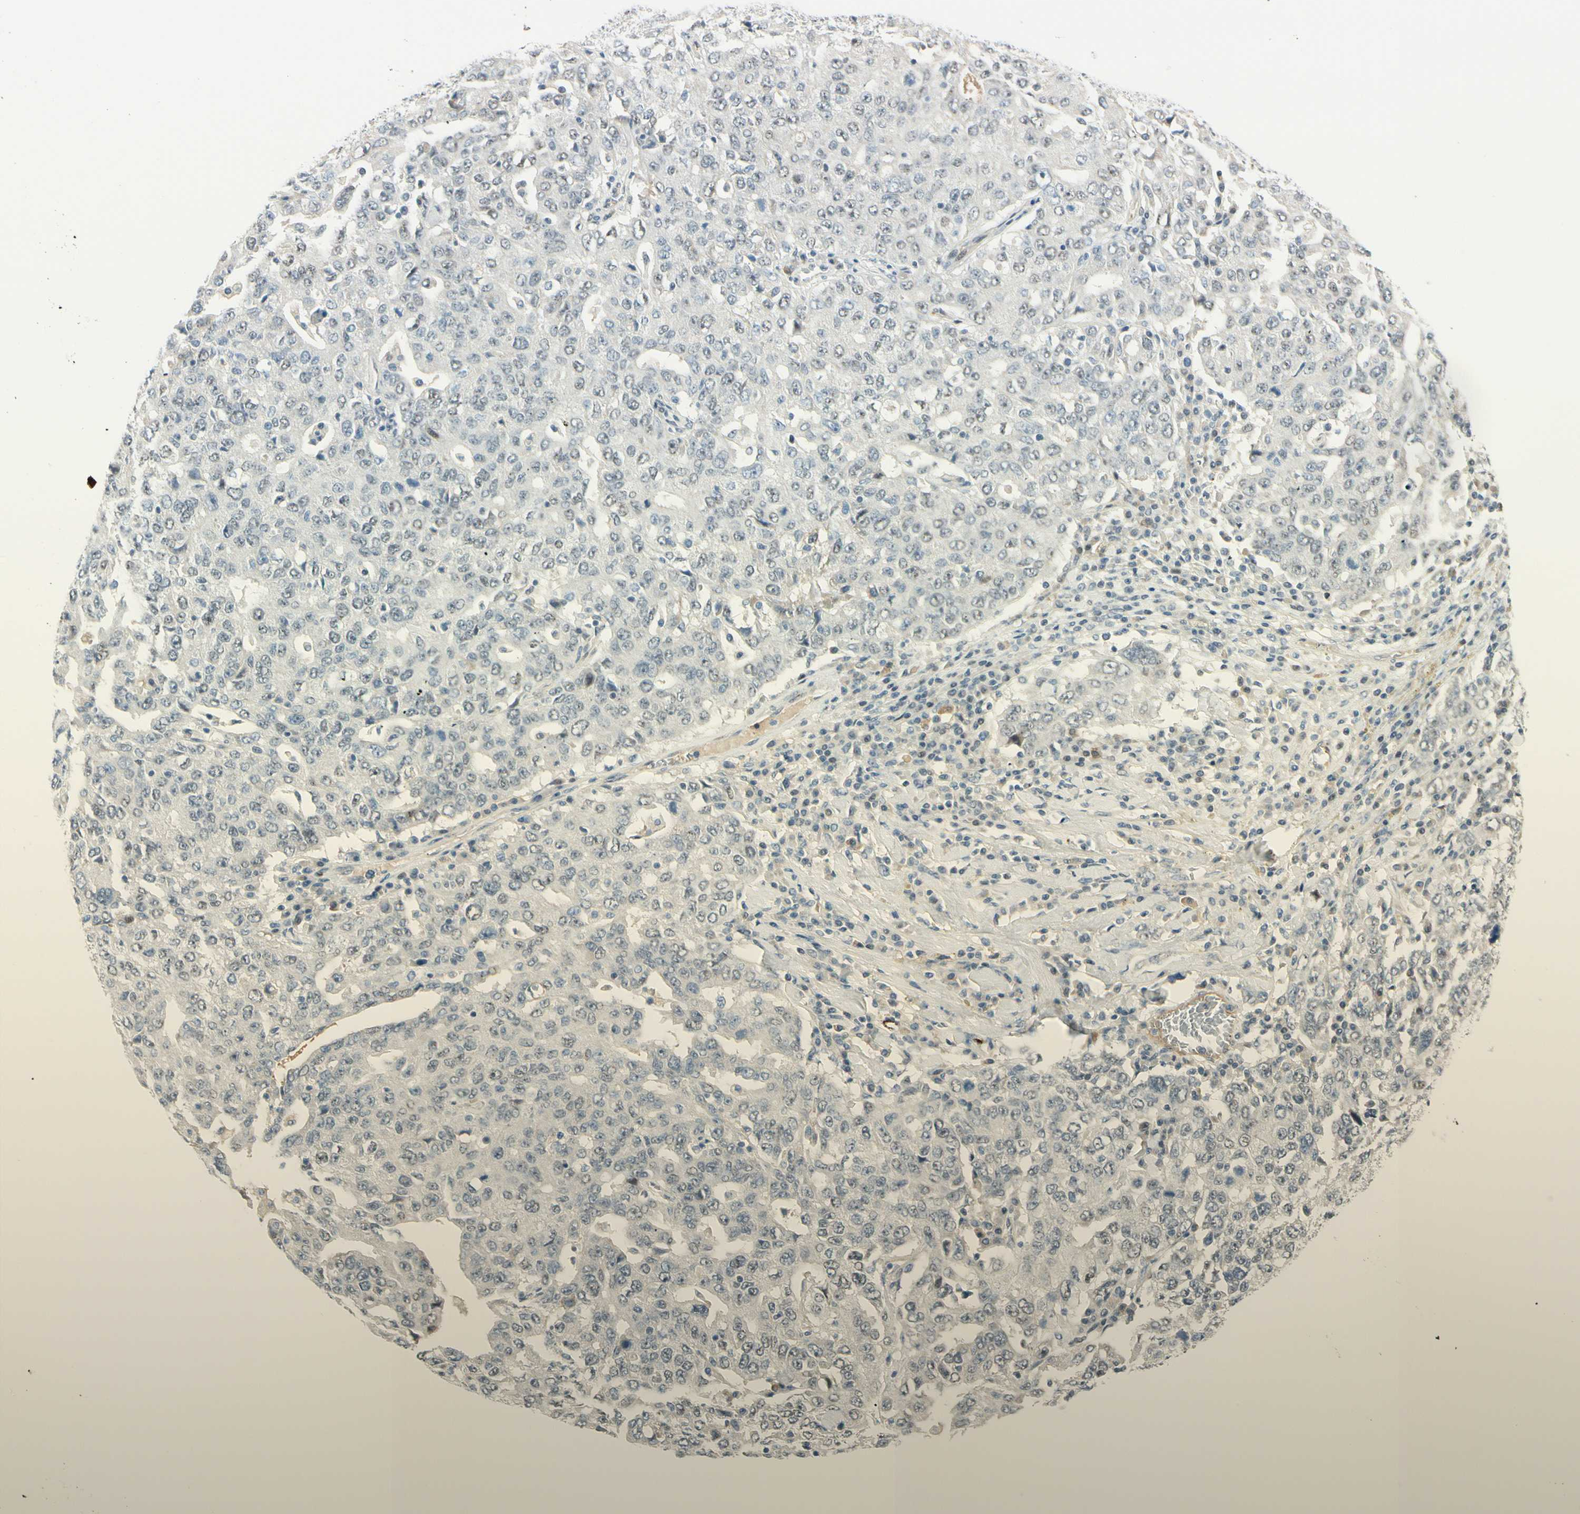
{"staining": {"intensity": "weak", "quantity": "<25%", "location": "nuclear"}, "tissue": "ovarian cancer", "cell_type": "Tumor cells", "image_type": "cancer", "snomed": [{"axis": "morphology", "description": "Carcinoma, endometroid"}, {"axis": "topography", "description": "Ovary"}], "caption": "High magnification brightfield microscopy of ovarian cancer stained with DAB (brown) and counterstained with hematoxylin (blue): tumor cells show no significant staining.", "gene": "B4GALNT1", "patient": {"sex": "female", "age": 62}}